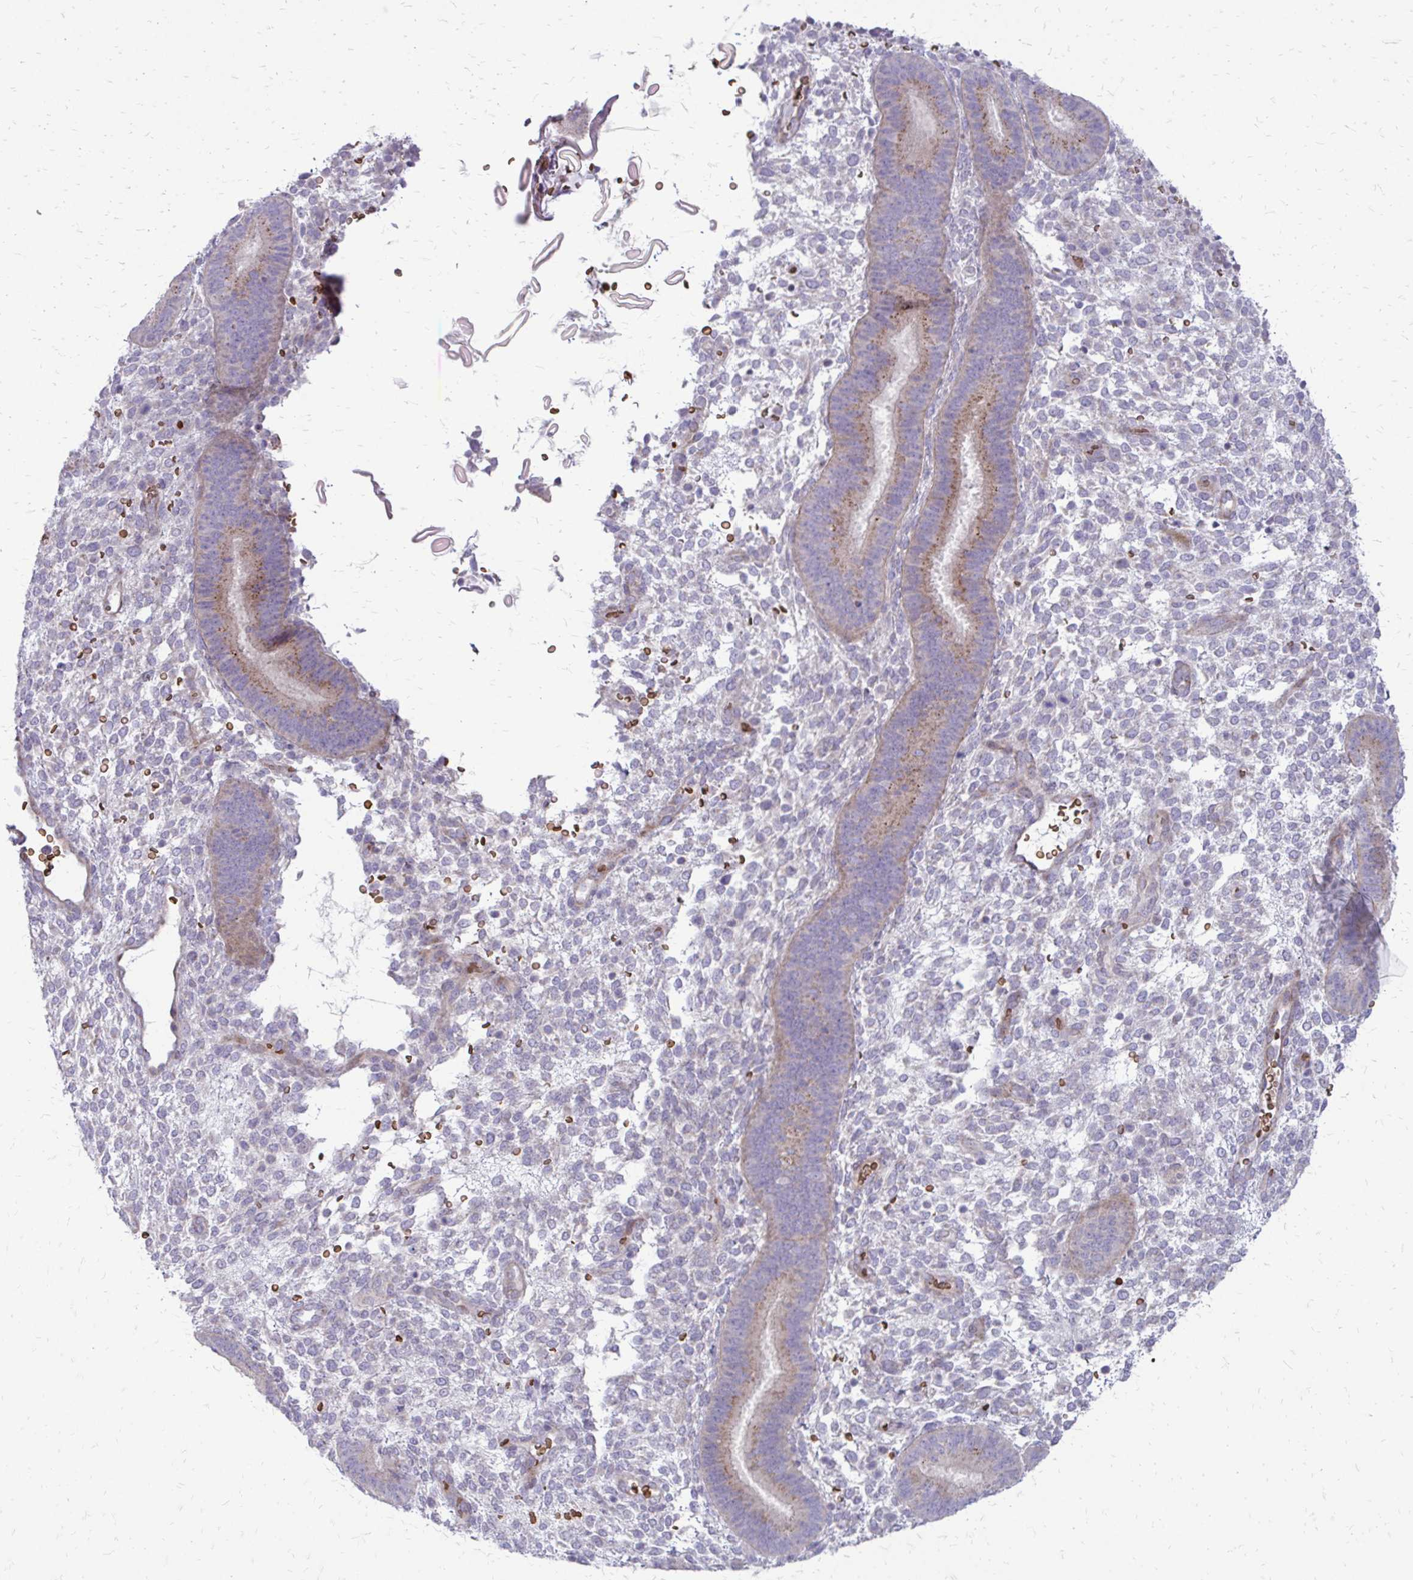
{"staining": {"intensity": "negative", "quantity": "none", "location": "none"}, "tissue": "endometrium", "cell_type": "Cells in endometrial stroma", "image_type": "normal", "snomed": [{"axis": "morphology", "description": "Normal tissue, NOS"}, {"axis": "topography", "description": "Endometrium"}], "caption": "Cells in endometrial stroma are negative for protein expression in benign human endometrium. (Stains: DAB (3,3'-diaminobenzidine) immunohistochemistry (IHC) with hematoxylin counter stain, Microscopy: brightfield microscopy at high magnification).", "gene": "FUNDC2", "patient": {"sex": "female", "age": 39}}